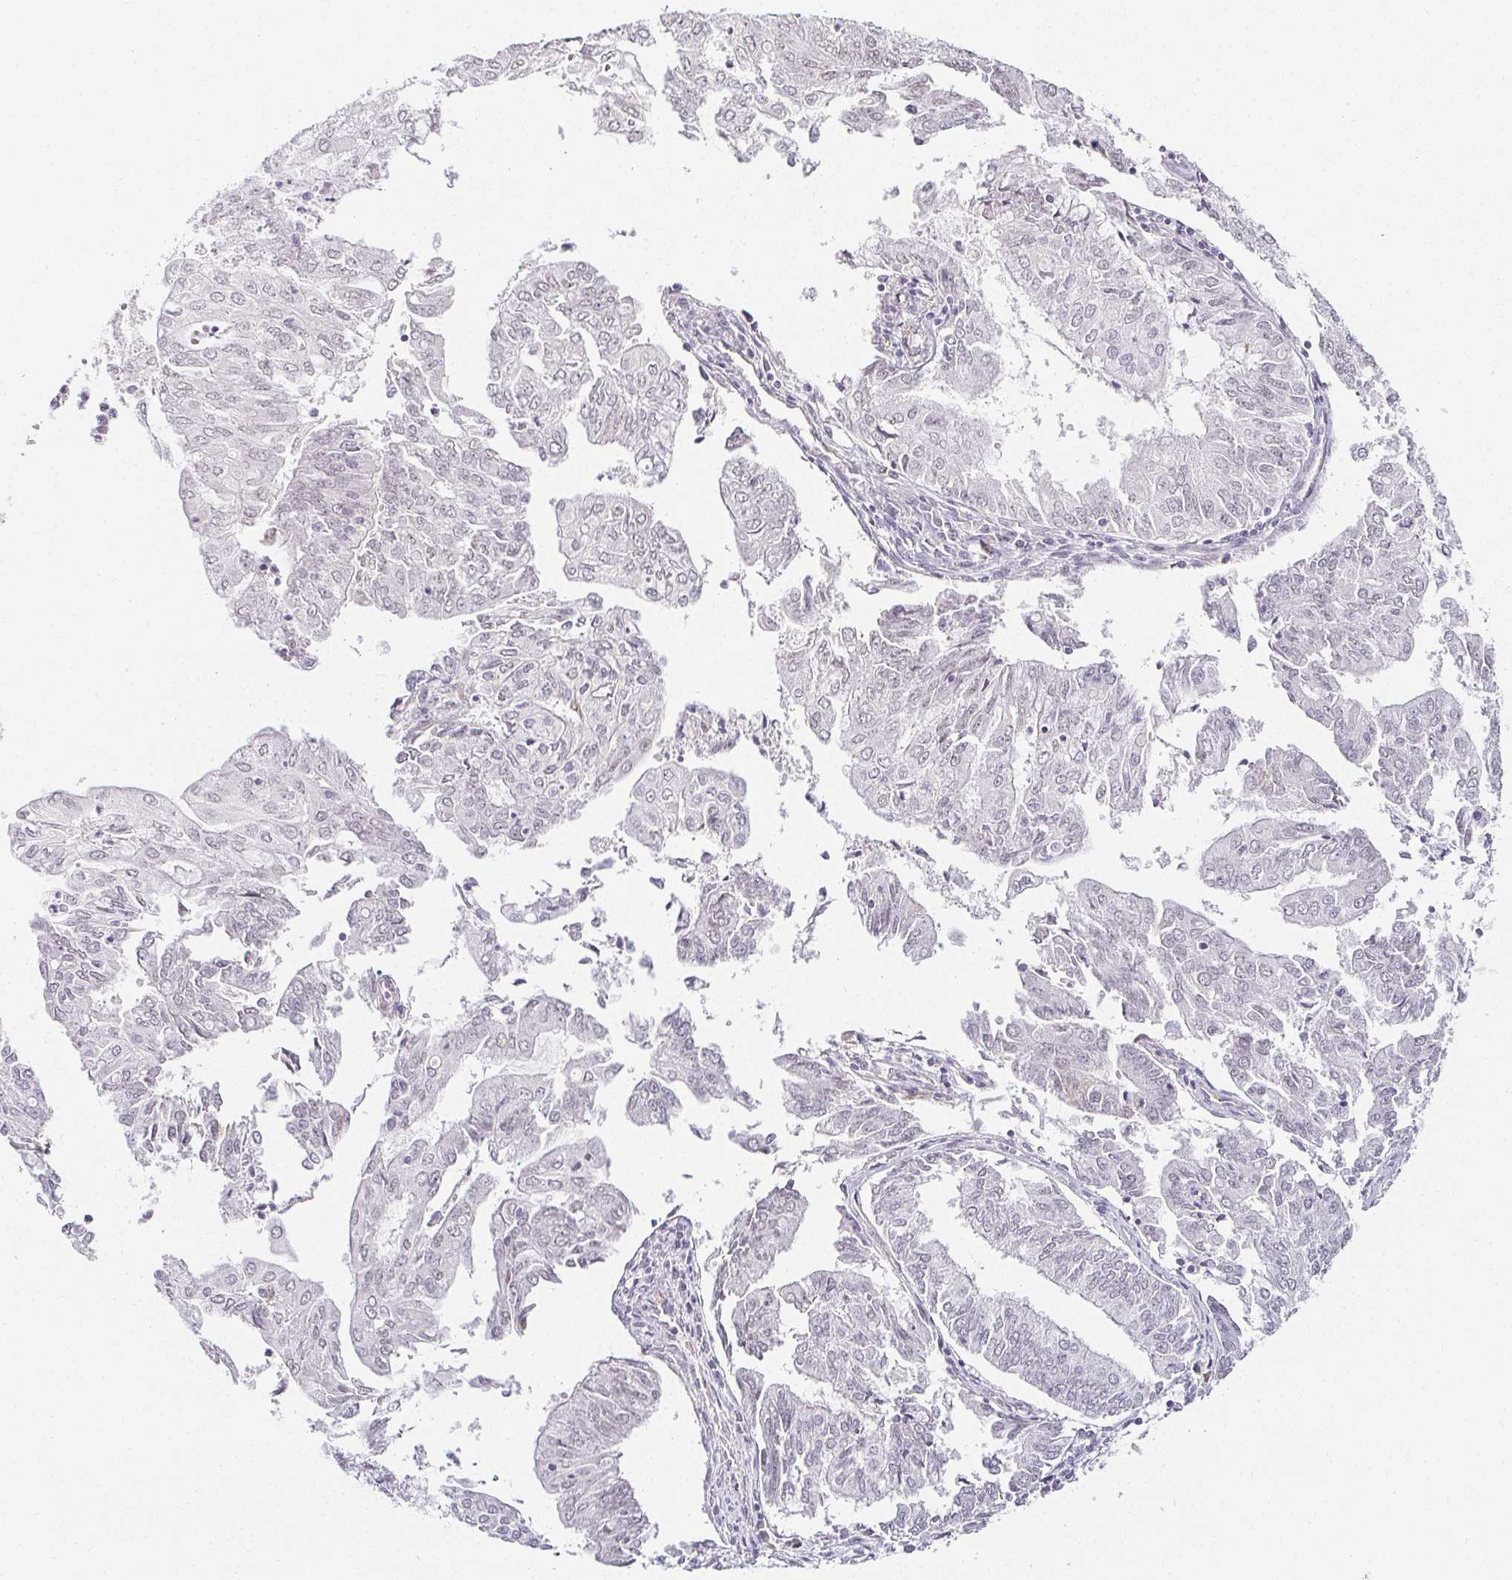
{"staining": {"intensity": "negative", "quantity": "none", "location": "none"}, "tissue": "endometrial cancer", "cell_type": "Tumor cells", "image_type": "cancer", "snomed": [{"axis": "morphology", "description": "Adenocarcinoma, NOS"}, {"axis": "topography", "description": "Endometrium"}], "caption": "This is an immunohistochemistry photomicrograph of endometrial cancer (adenocarcinoma). There is no staining in tumor cells.", "gene": "ACAN", "patient": {"sex": "female", "age": 61}}